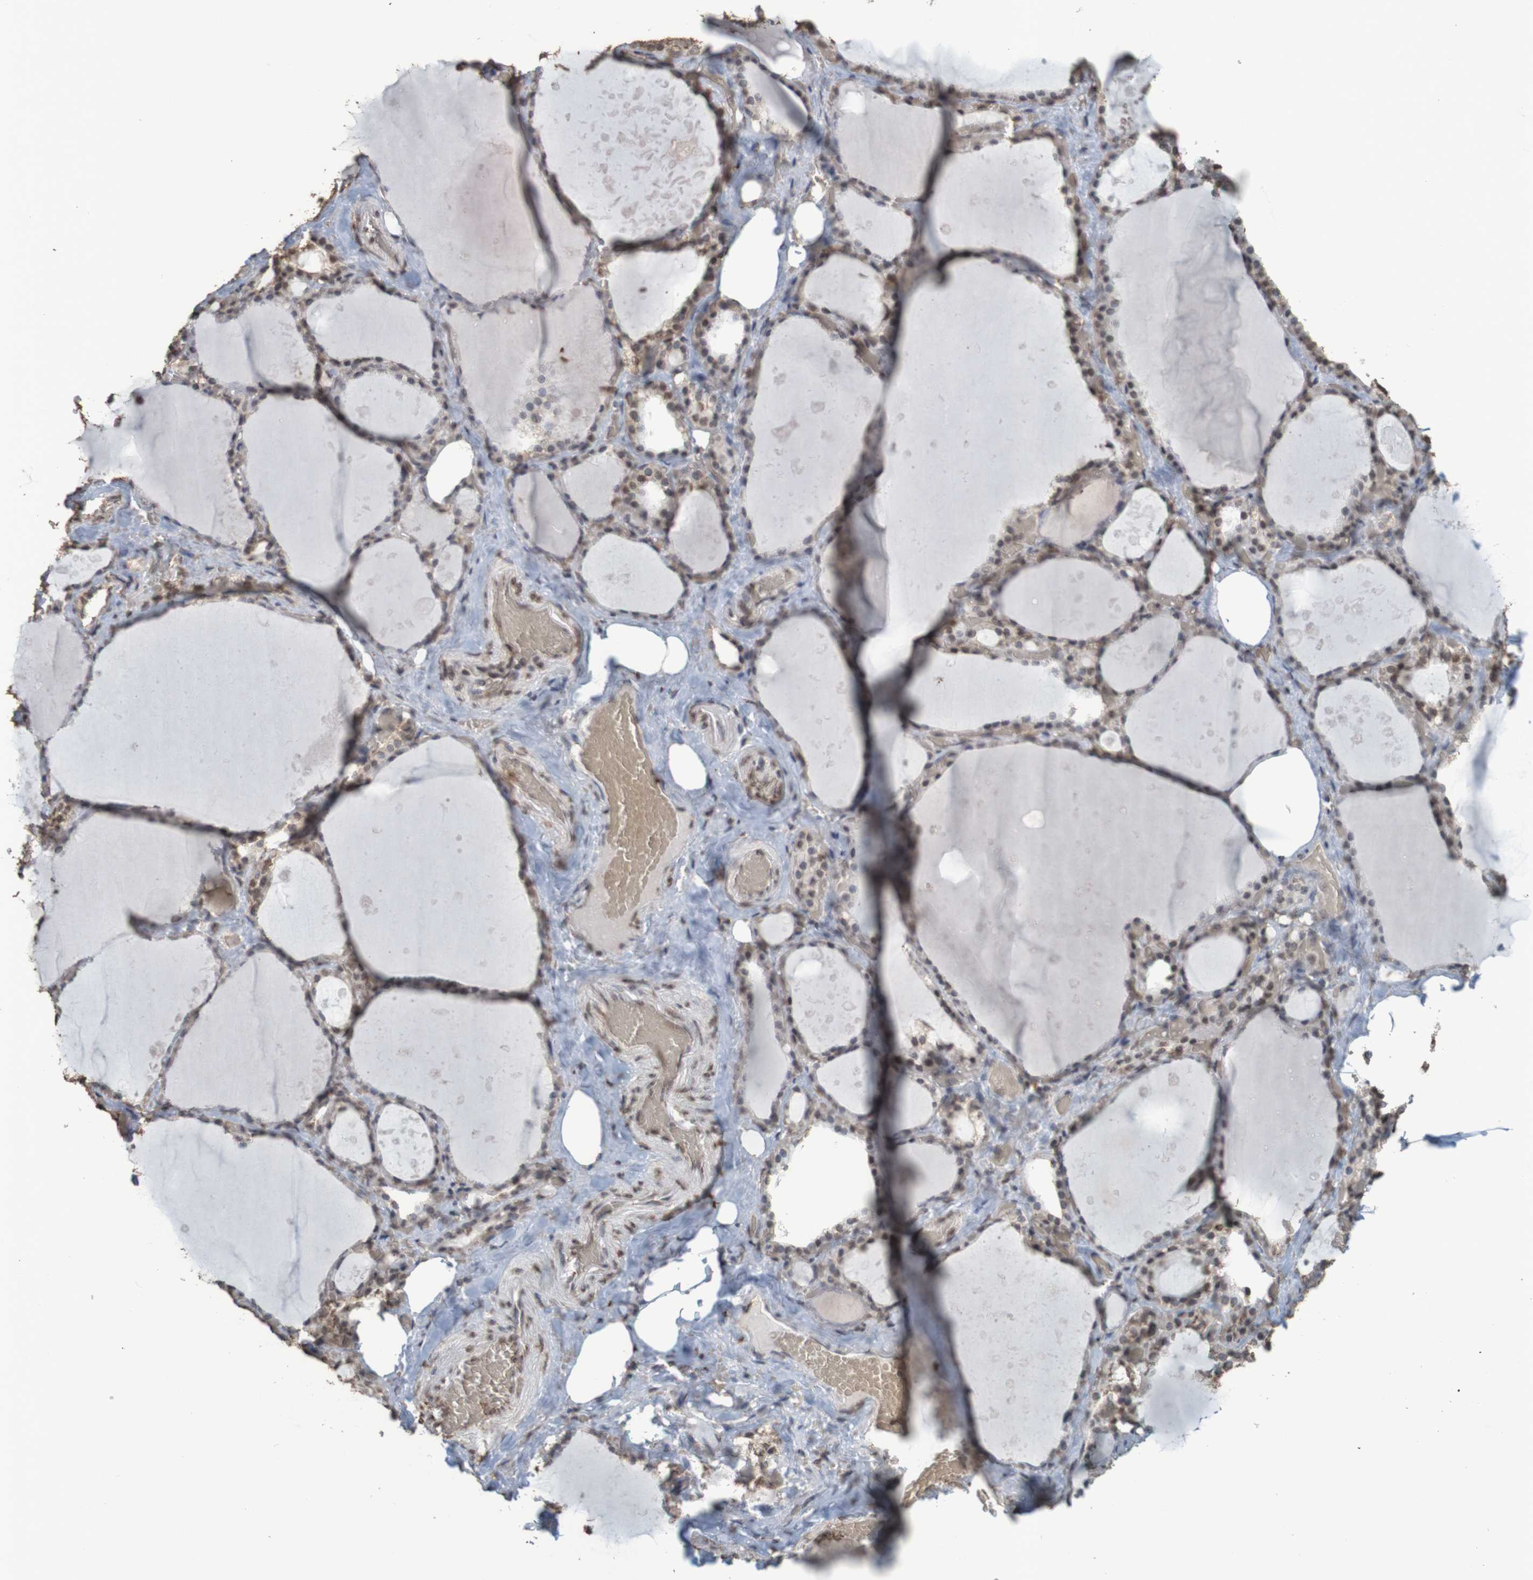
{"staining": {"intensity": "moderate", "quantity": "25%-75%", "location": "cytoplasmic/membranous,nuclear"}, "tissue": "thyroid gland", "cell_type": "Glandular cells", "image_type": "normal", "snomed": [{"axis": "morphology", "description": "Normal tissue, NOS"}, {"axis": "topography", "description": "Thyroid gland"}], "caption": "Brown immunohistochemical staining in benign thyroid gland exhibits moderate cytoplasmic/membranous,nuclear positivity in approximately 25%-75% of glandular cells.", "gene": "GFI1", "patient": {"sex": "male", "age": 61}}